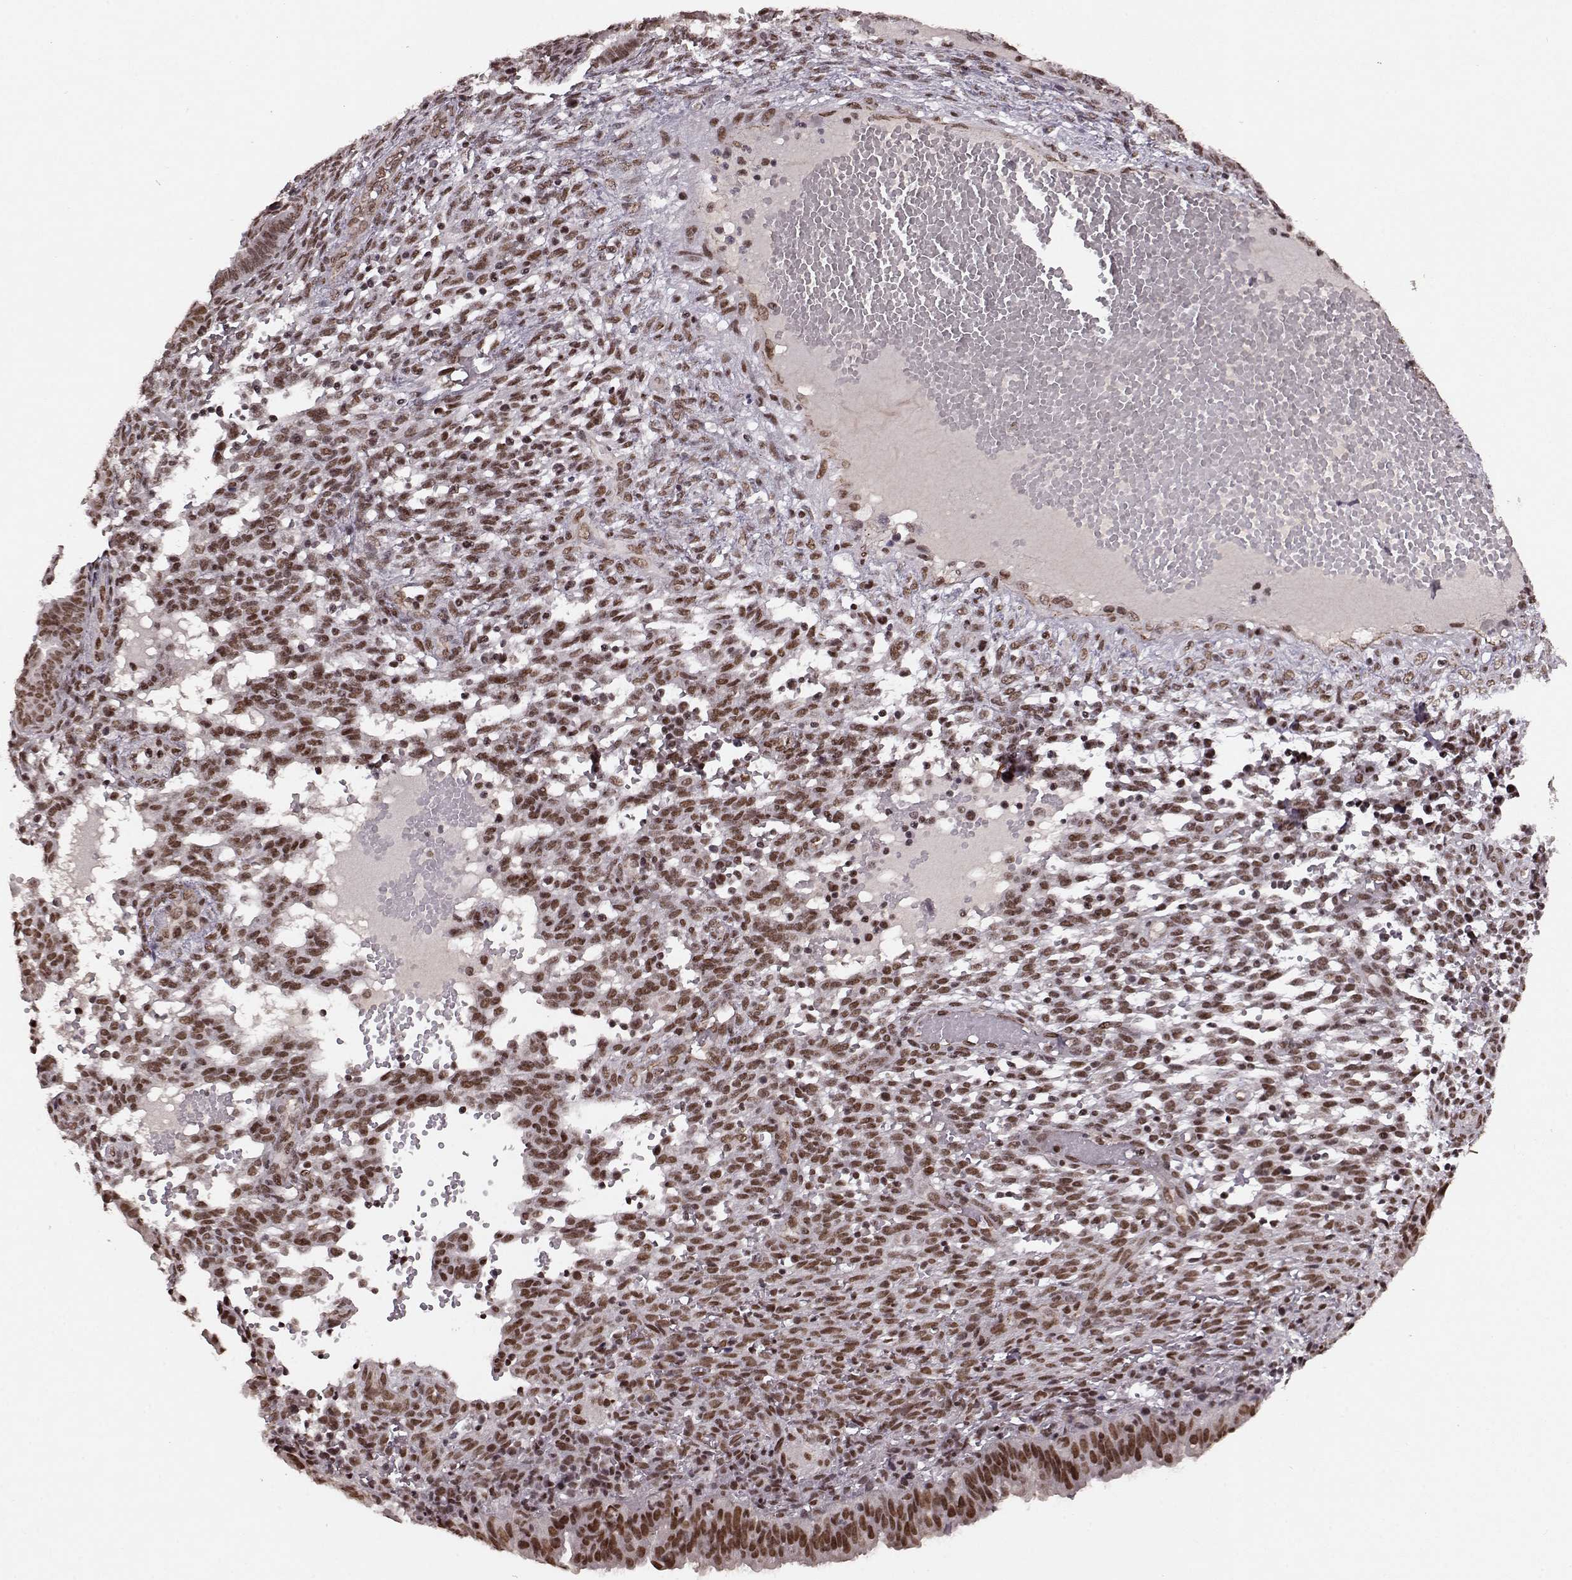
{"staining": {"intensity": "moderate", "quantity": "25%-75%", "location": "nuclear"}, "tissue": "endometrium", "cell_type": "Cells in endometrial stroma", "image_type": "normal", "snomed": [{"axis": "morphology", "description": "Normal tissue, NOS"}, {"axis": "topography", "description": "Endometrium"}], "caption": "IHC of normal human endometrium reveals medium levels of moderate nuclear staining in approximately 25%-75% of cells in endometrial stroma.", "gene": "RRAGD", "patient": {"sex": "female", "age": 42}}